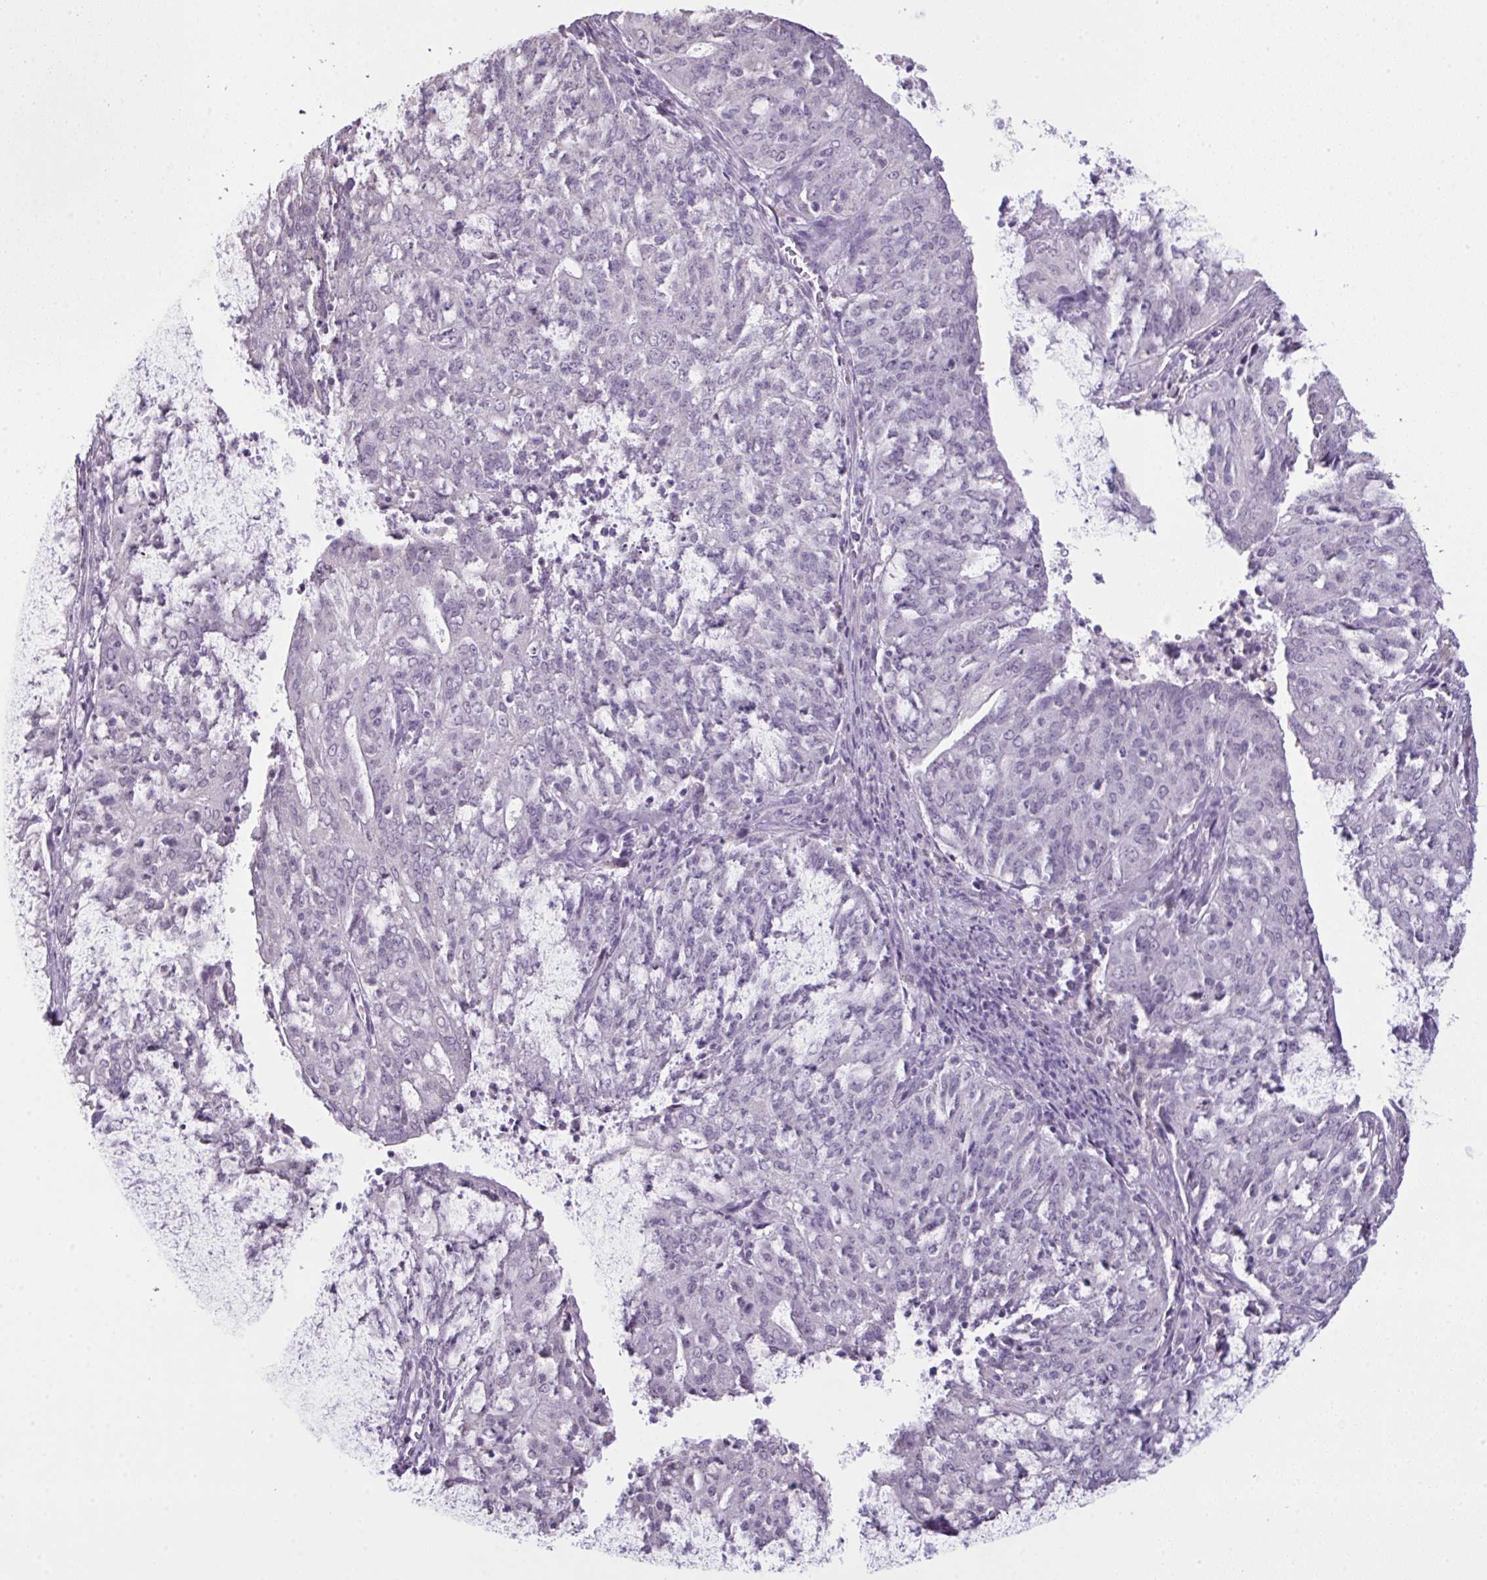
{"staining": {"intensity": "negative", "quantity": "none", "location": "none"}, "tissue": "endometrial cancer", "cell_type": "Tumor cells", "image_type": "cancer", "snomed": [{"axis": "morphology", "description": "Adenocarcinoma, NOS"}, {"axis": "topography", "description": "Endometrium"}], "caption": "Histopathology image shows no significant protein expression in tumor cells of endometrial cancer (adenocarcinoma). (DAB (3,3'-diaminobenzidine) immunohistochemistry (IHC), high magnification).", "gene": "NPPA", "patient": {"sex": "female", "age": 82}}